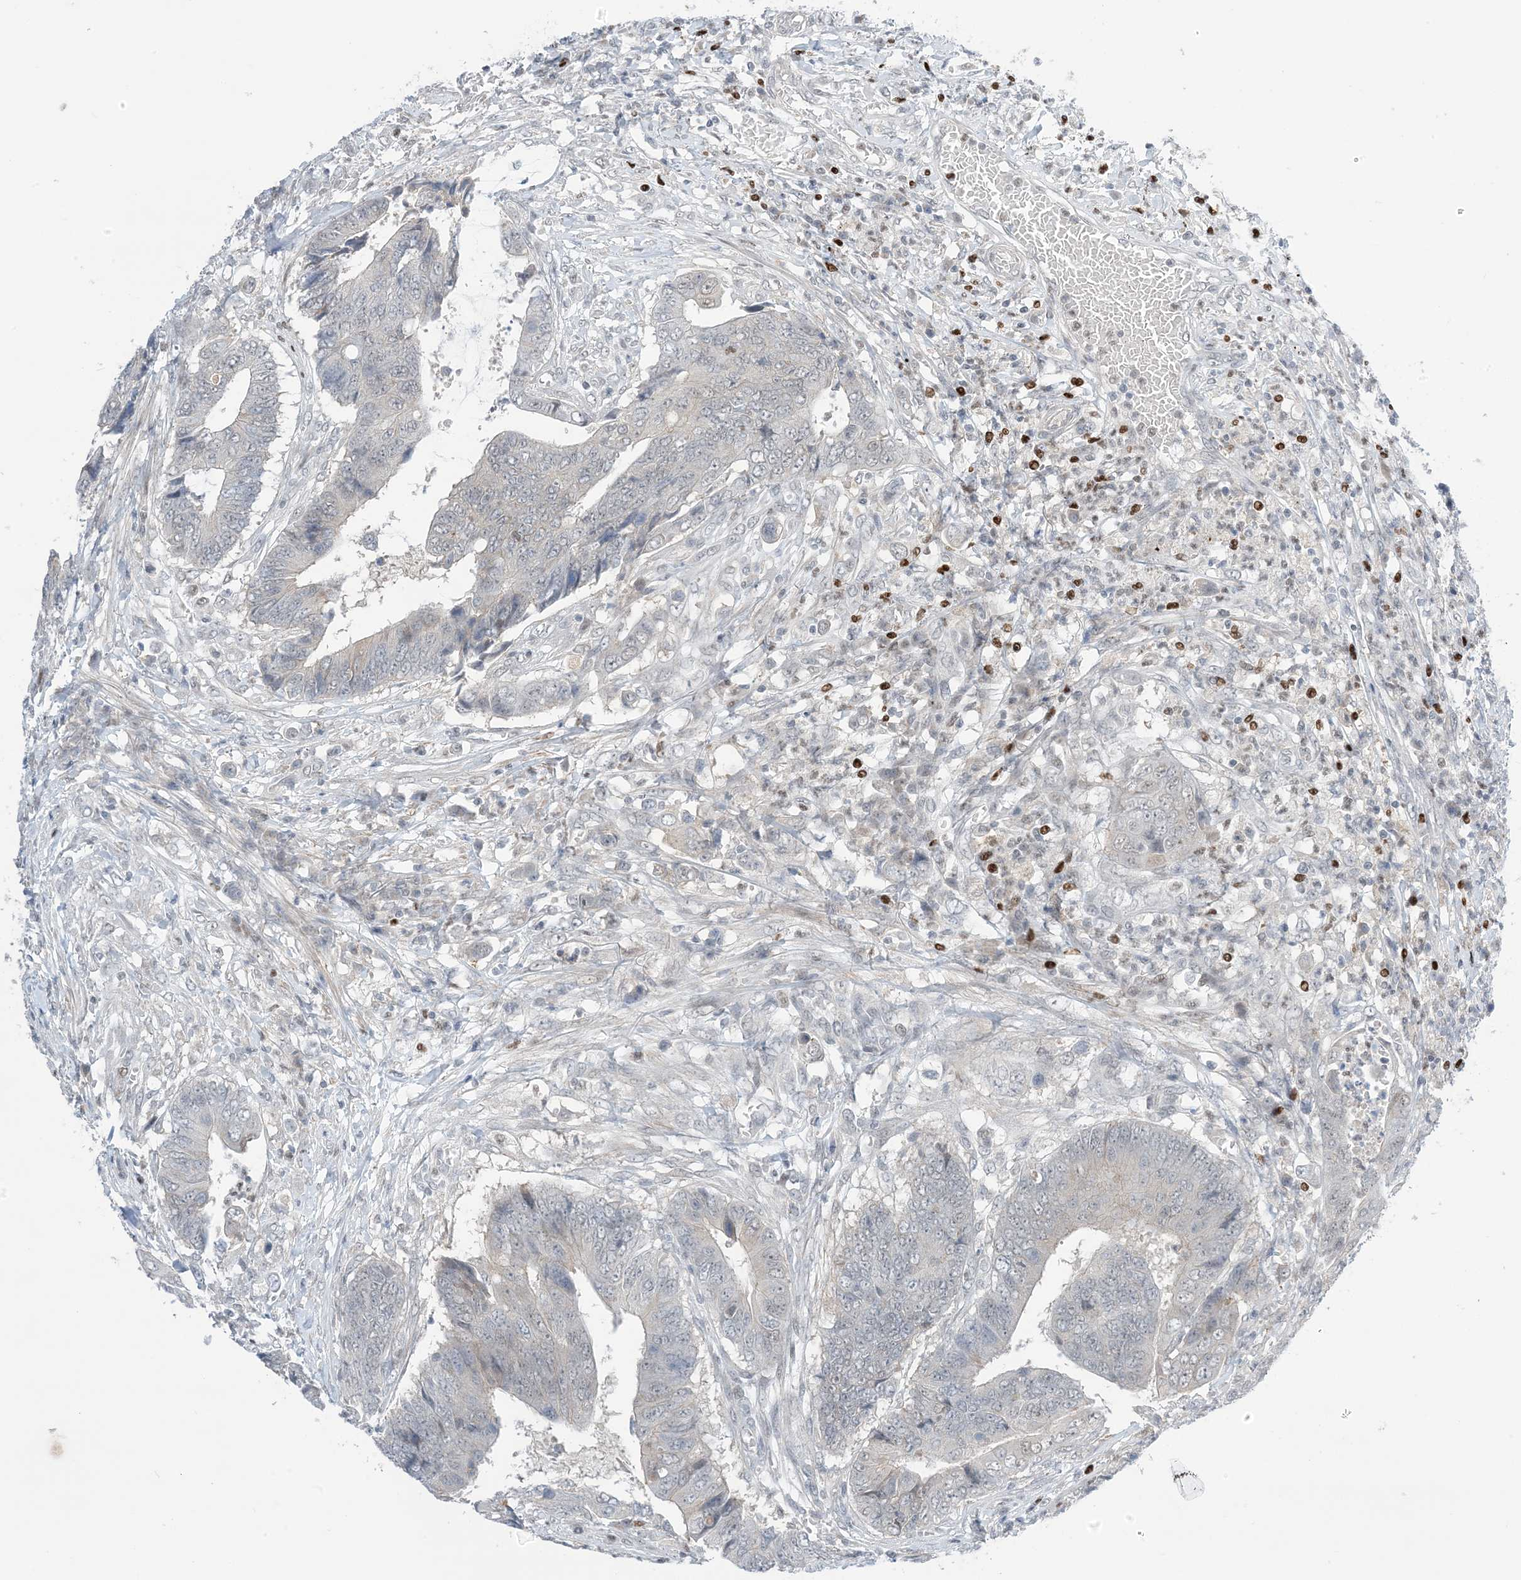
{"staining": {"intensity": "negative", "quantity": "none", "location": "none"}, "tissue": "colorectal cancer", "cell_type": "Tumor cells", "image_type": "cancer", "snomed": [{"axis": "morphology", "description": "Adenocarcinoma, NOS"}, {"axis": "topography", "description": "Rectum"}], "caption": "Colorectal cancer (adenocarcinoma) was stained to show a protein in brown. There is no significant staining in tumor cells.", "gene": "TFPT", "patient": {"sex": "male", "age": 84}}